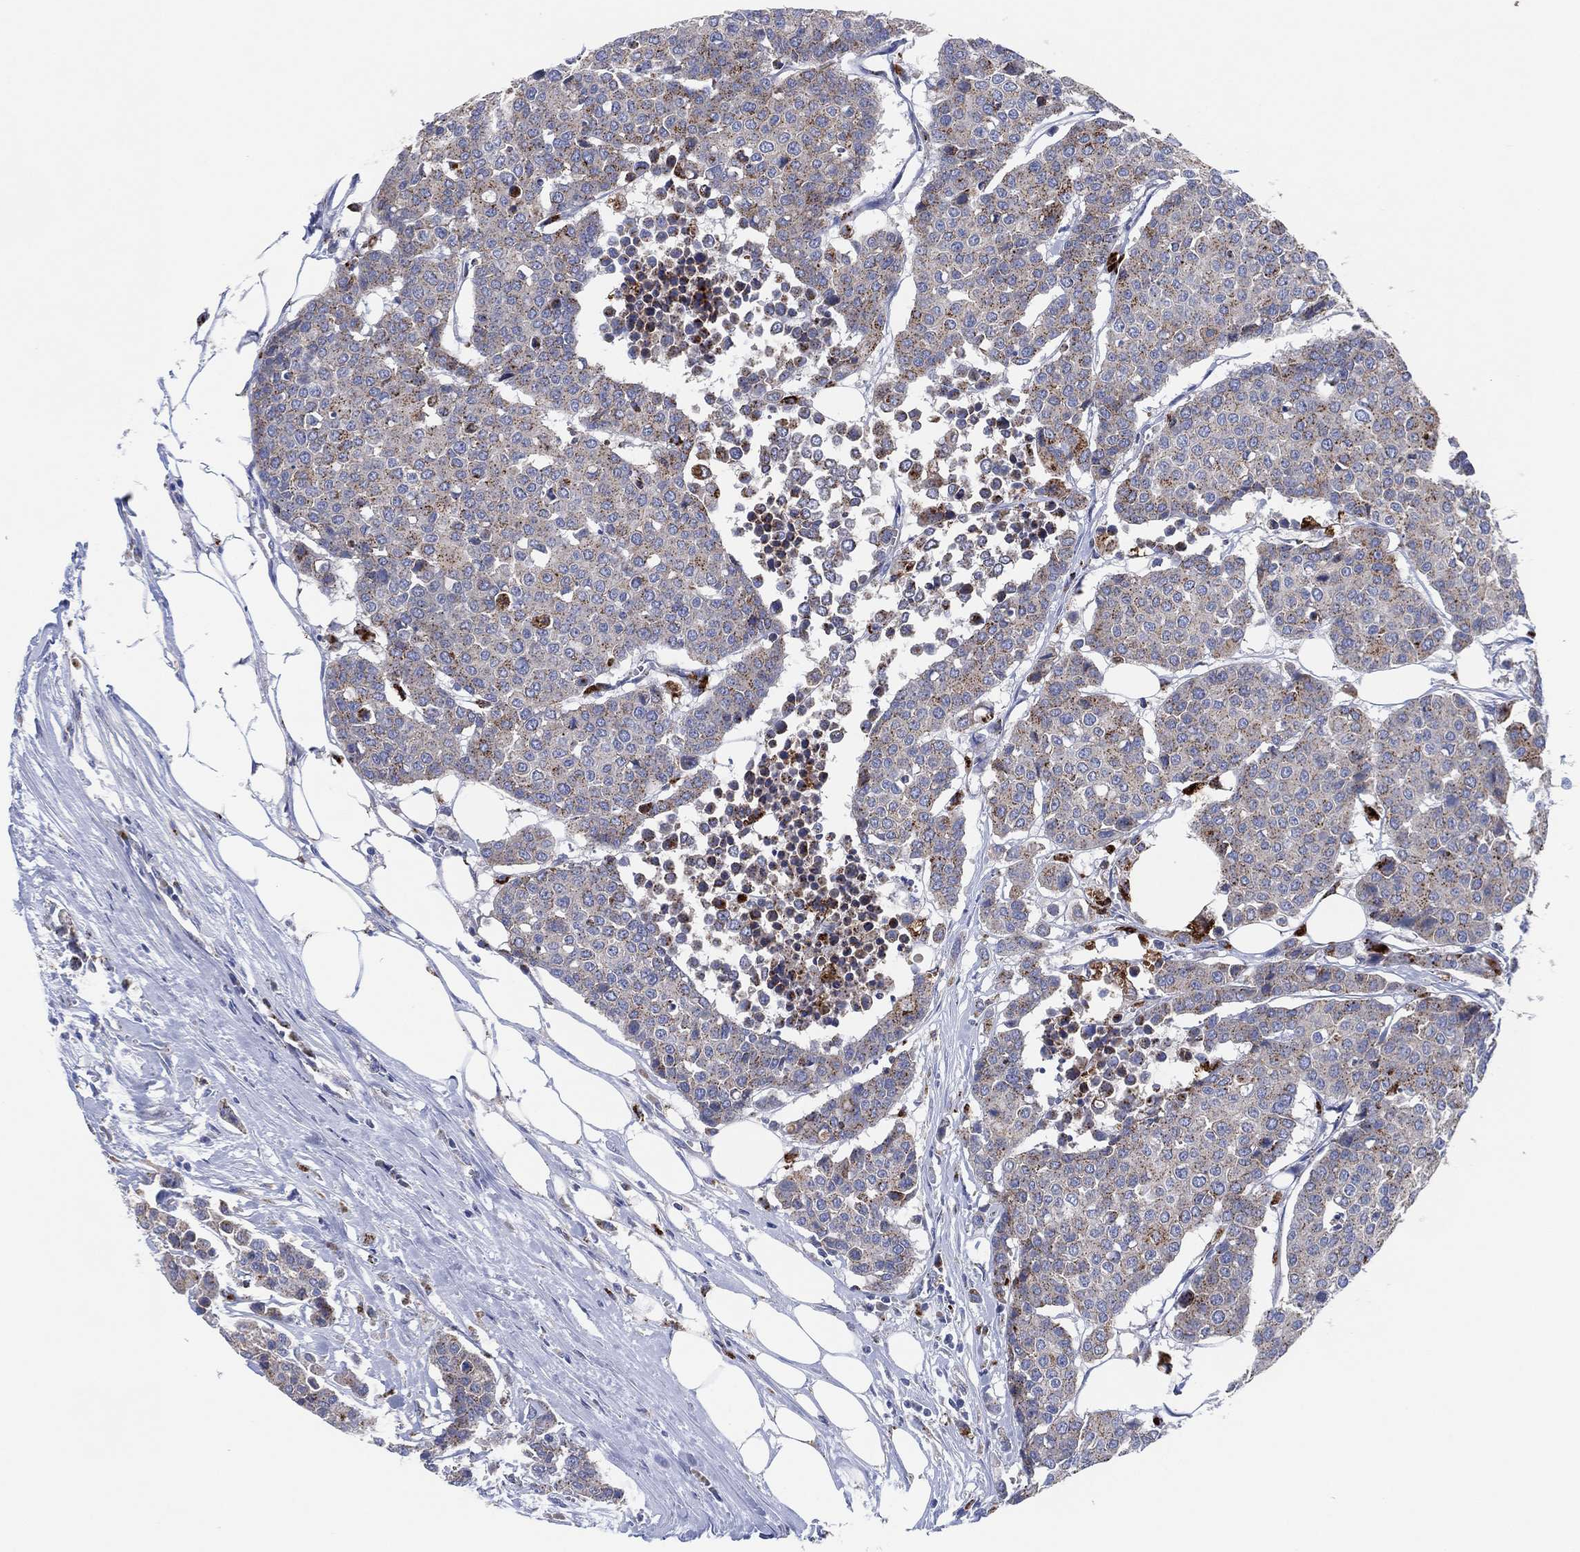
{"staining": {"intensity": "weak", "quantity": "25%-75%", "location": "cytoplasmic/membranous"}, "tissue": "carcinoid", "cell_type": "Tumor cells", "image_type": "cancer", "snomed": [{"axis": "morphology", "description": "Carcinoid, malignant, NOS"}, {"axis": "topography", "description": "Colon"}], "caption": "DAB immunohistochemical staining of carcinoid (malignant) demonstrates weak cytoplasmic/membranous protein expression in approximately 25%-75% of tumor cells.", "gene": "GALNS", "patient": {"sex": "male", "age": 81}}